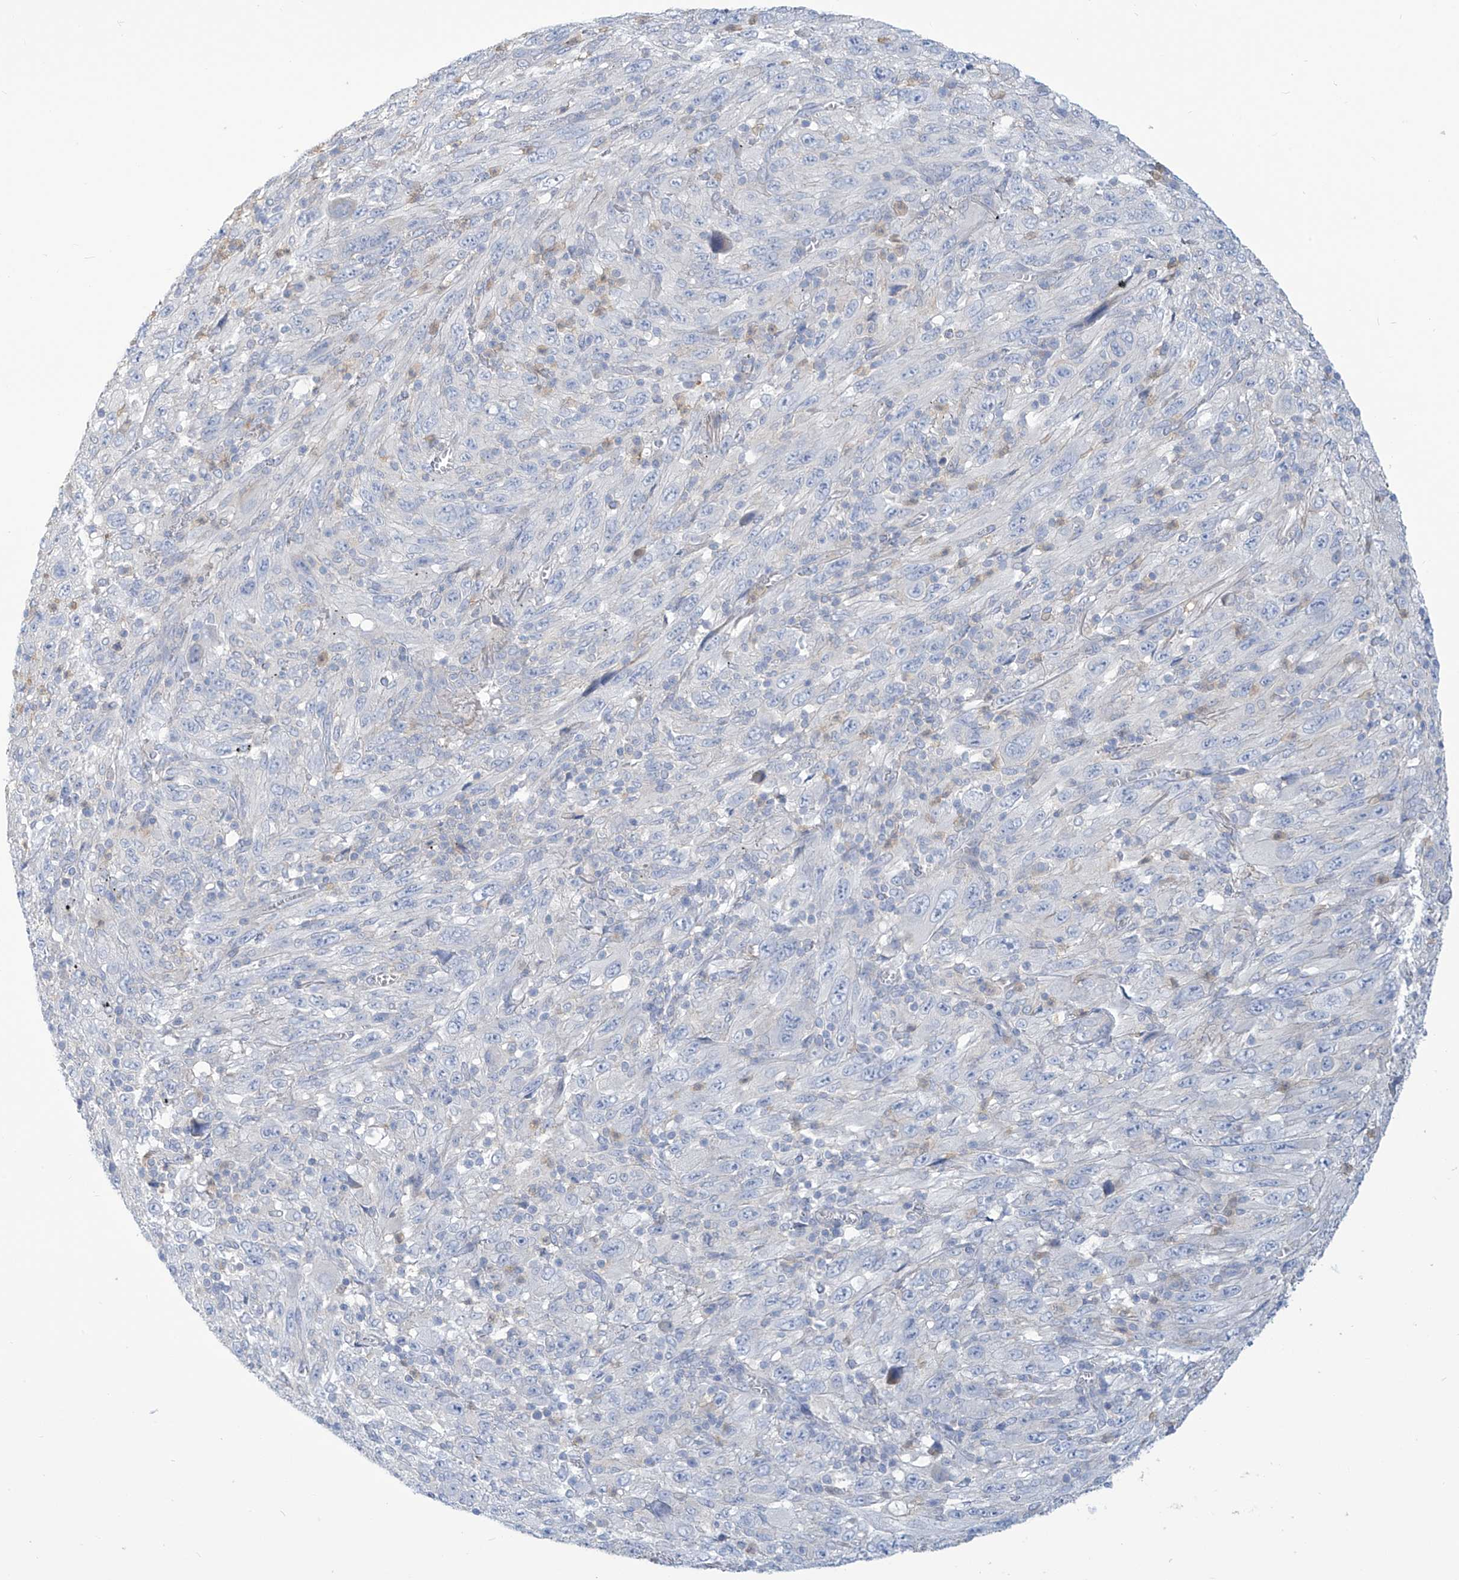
{"staining": {"intensity": "negative", "quantity": "none", "location": "none"}, "tissue": "melanoma", "cell_type": "Tumor cells", "image_type": "cancer", "snomed": [{"axis": "morphology", "description": "Malignant melanoma, Metastatic site"}, {"axis": "topography", "description": "Skin"}], "caption": "Immunohistochemistry photomicrograph of melanoma stained for a protein (brown), which demonstrates no expression in tumor cells.", "gene": "FABP2", "patient": {"sex": "female", "age": 56}}